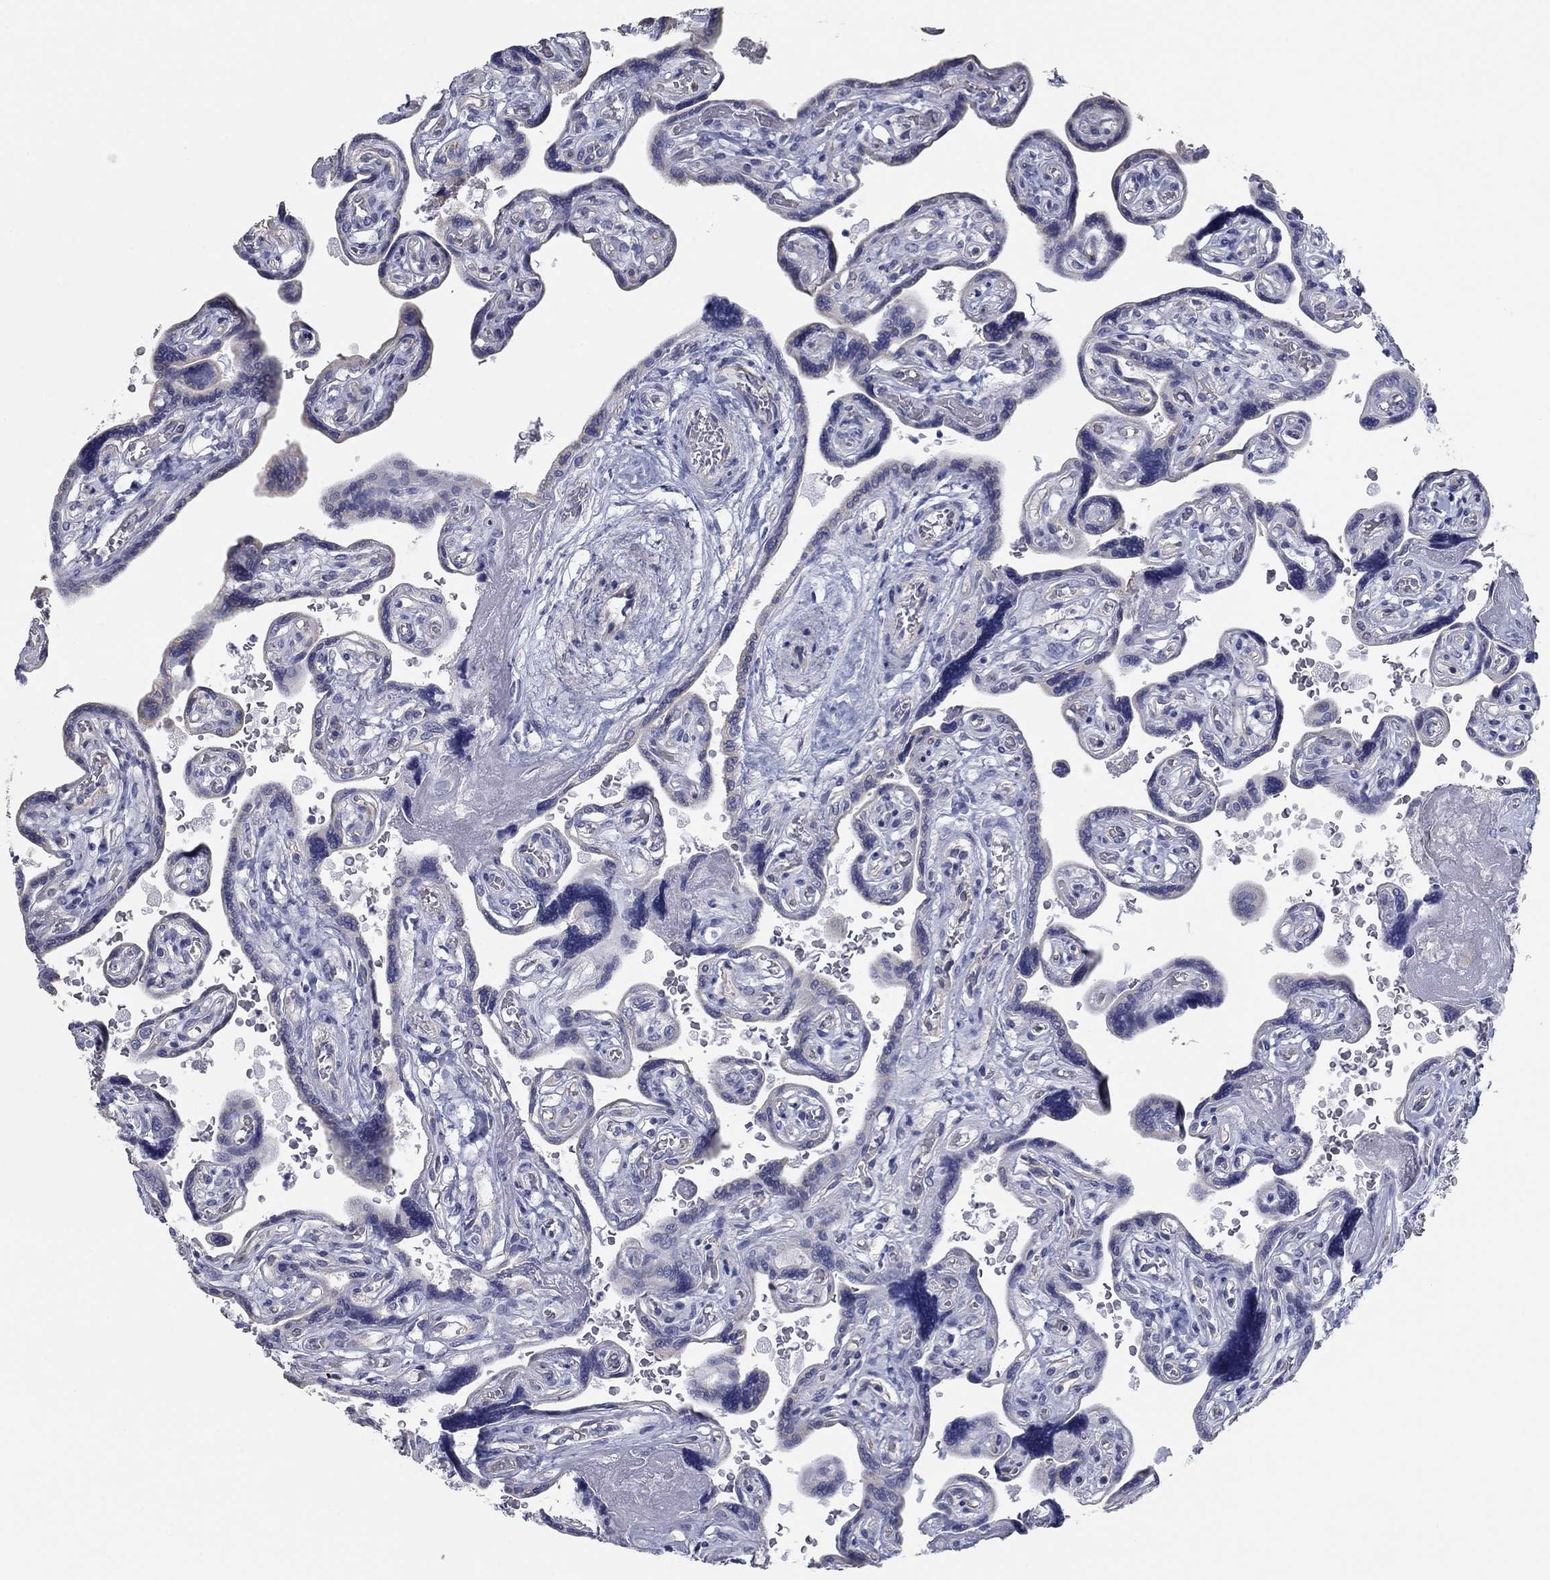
{"staining": {"intensity": "negative", "quantity": "none", "location": "none"}, "tissue": "placenta", "cell_type": "Decidual cells", "image_type": "normal", "snomed": [{"axis": "morphology", "description": "Normal tissue, NOS"}, {"axis": "topography", "description": "Placenta"}], "caption": "High magnification brightfield microscopy of benign placenta stained with DAB (3,3'-diaminobenzidine) (brown) and counterstained with hematoxylin (blue): decidual cells show no significant expression. (Brightfield microscopy of DAB immunohistochemistry (IHC) at high magnification).", "gene": "APOC3", "patient": {"sex": "female", "age": 32}}